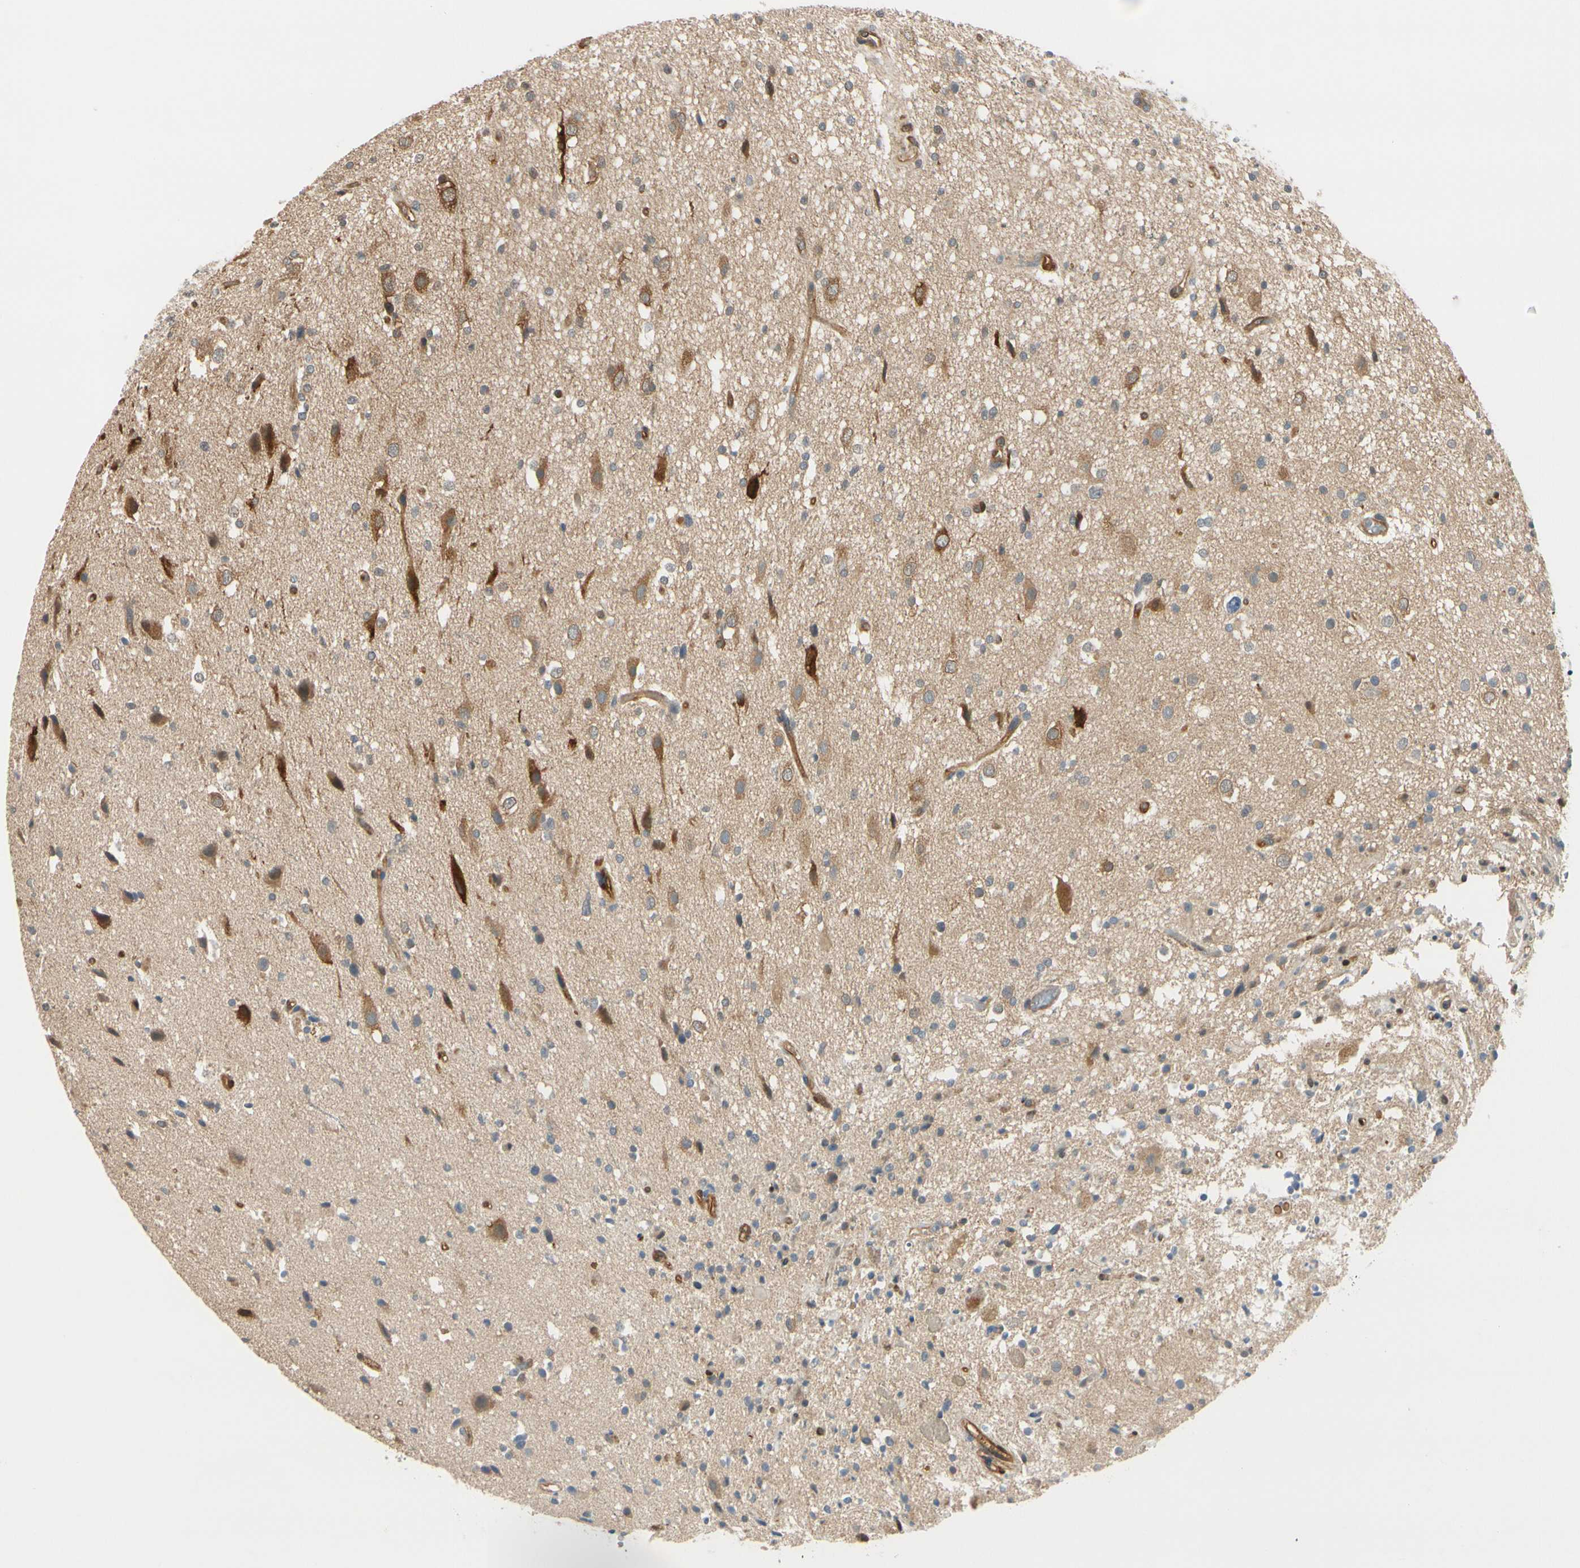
{"staining": {"intensity": "strong", "quantity": "<25%", "location": "cytoplasmic/membranous"}, "tissue": "glioma", "cell_type": "Tumor cells", "image_type": "cancer", "snomed": [{"axis": "morphology", "description": "Glioma, malignant, High grade"}, {"axis": "topography", "description": "Brain"}], "caption": "Protein expression analysis of glioma shows strong cytoplasmic/membranous staining in approximately <25% of tumor cells.", "gene": "RASGRF1", "patient": {"sex": "male", "age": 33}}